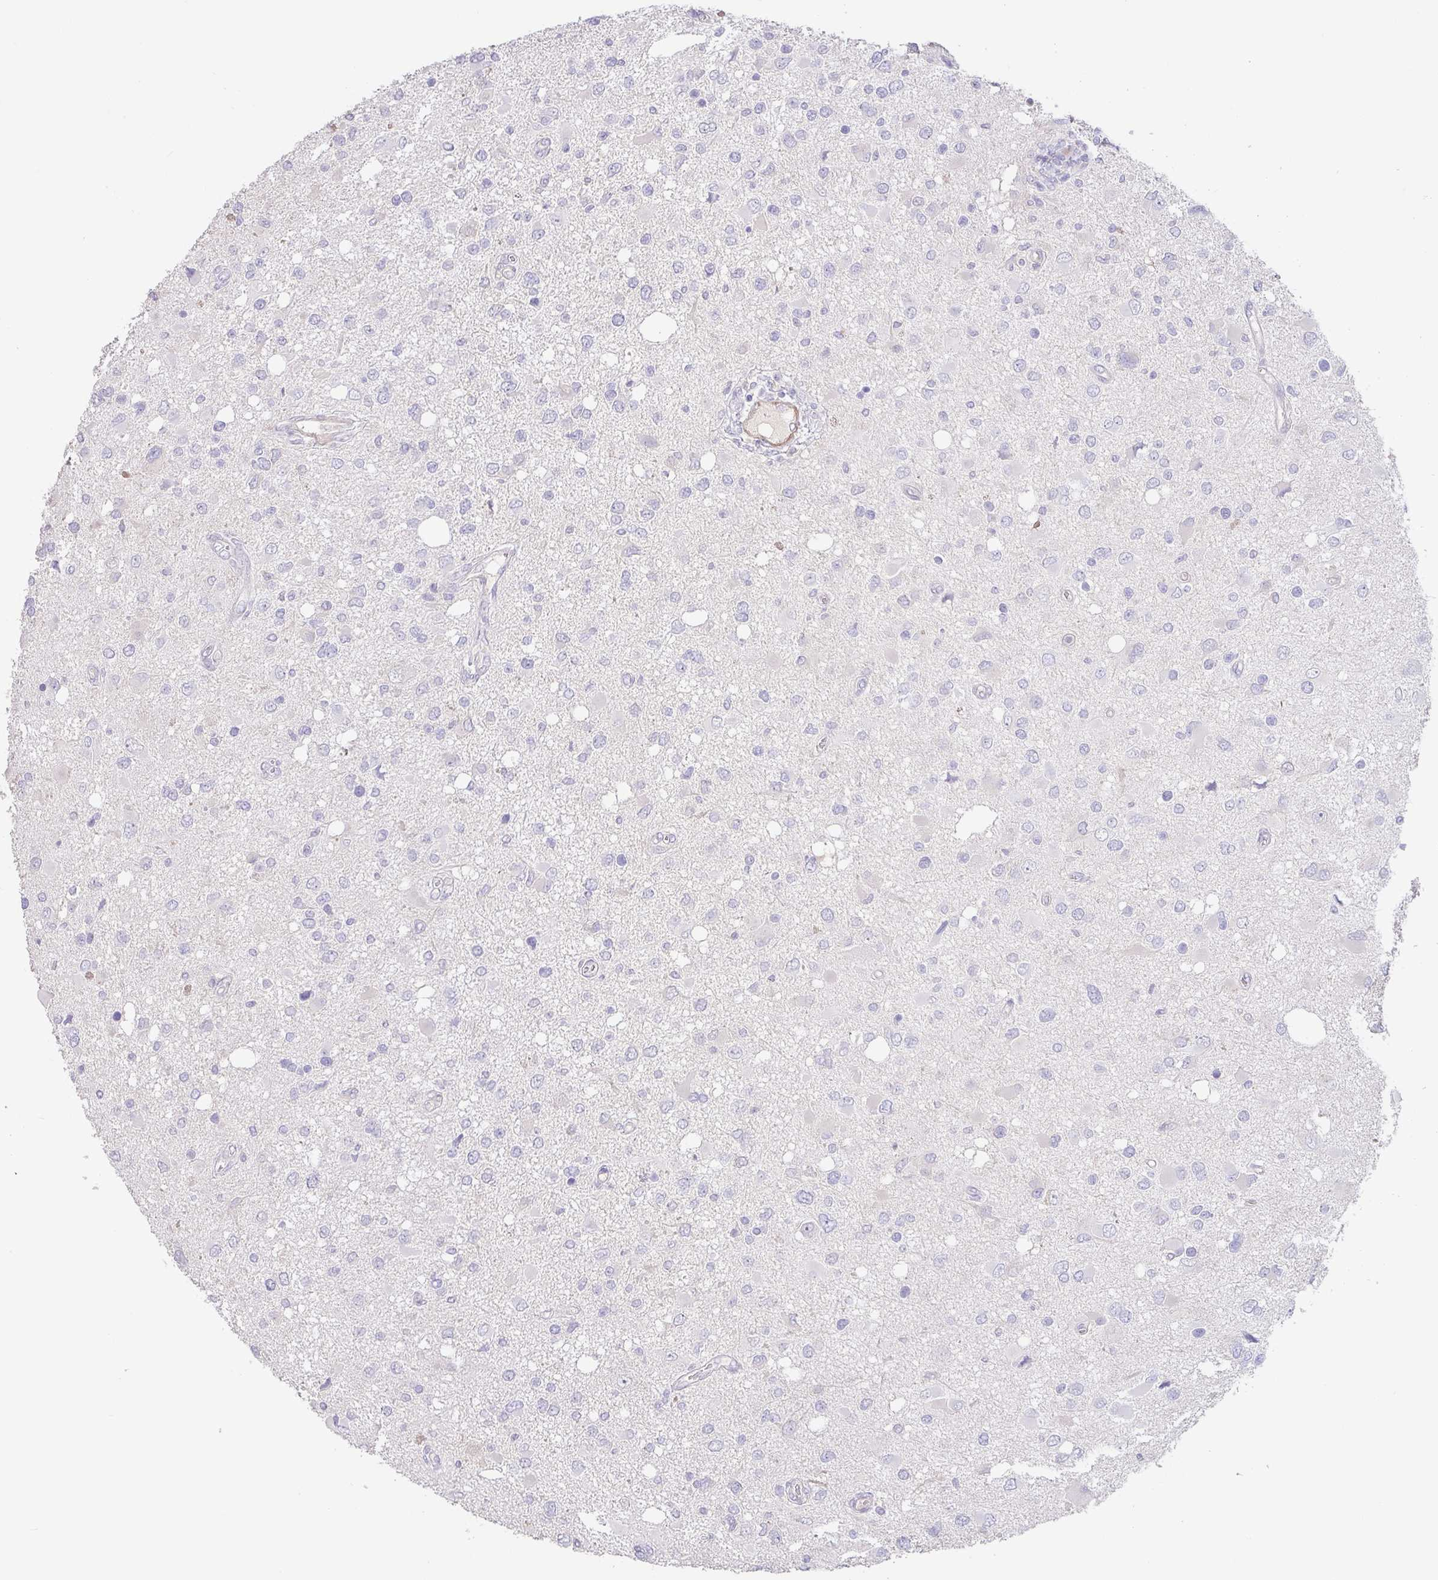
{"staining": {"intensity": "negative", "quantity": "none", "location": "none"}, "tissue": "glioma", "cell_type": "Tumor cells", "image_type": "cancer", "snomed": [{"axis": "morphology", "description": "Glioma, malignant, High grade"}, {"axis": "topography", "description": "Brain"}], "caption": "There is no significant positivity in tumor cells of glioma.", "gene": "PYGM", "patient": {"sex": "male", "age": 53}}